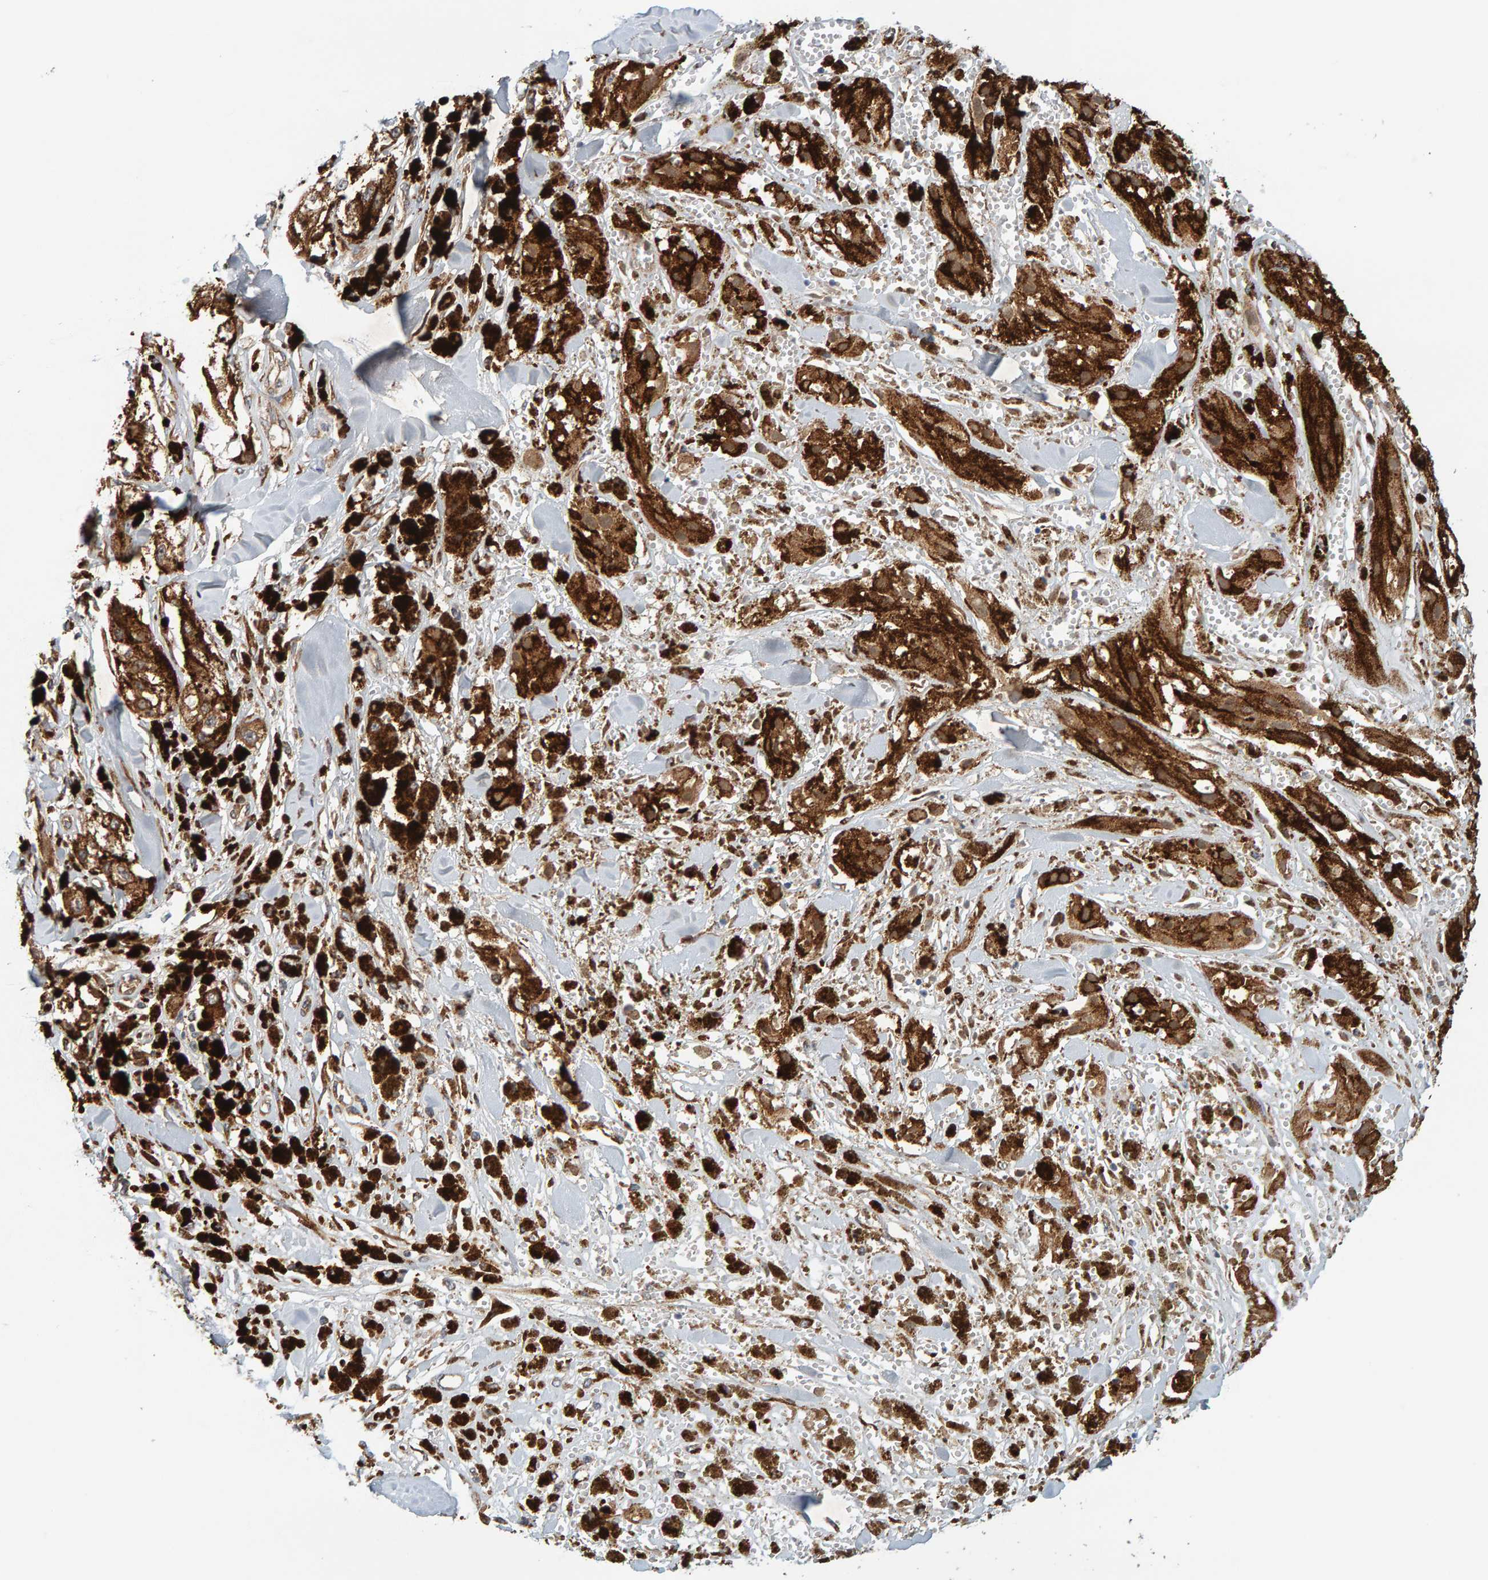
{"staining": {"intensity": "strong", "quantity": ">75%", "location": "cytoplasmic/membranous"}, "tissue": "melanoma", "cell_type": "Tumor cells", "image_type": "cancer", "snomed": [{"axis": "morphology", "description": "Malignant melanoma, NOS"}, {"axis": "topography", "description": "Skin"}], "caption": "A brown stain highlights strong cytoplasmic/membranous staining of a protein in human melanoma tumor cells.", "gene": "BAIAP2", "patient": {"sex": "male", "age": 88}}